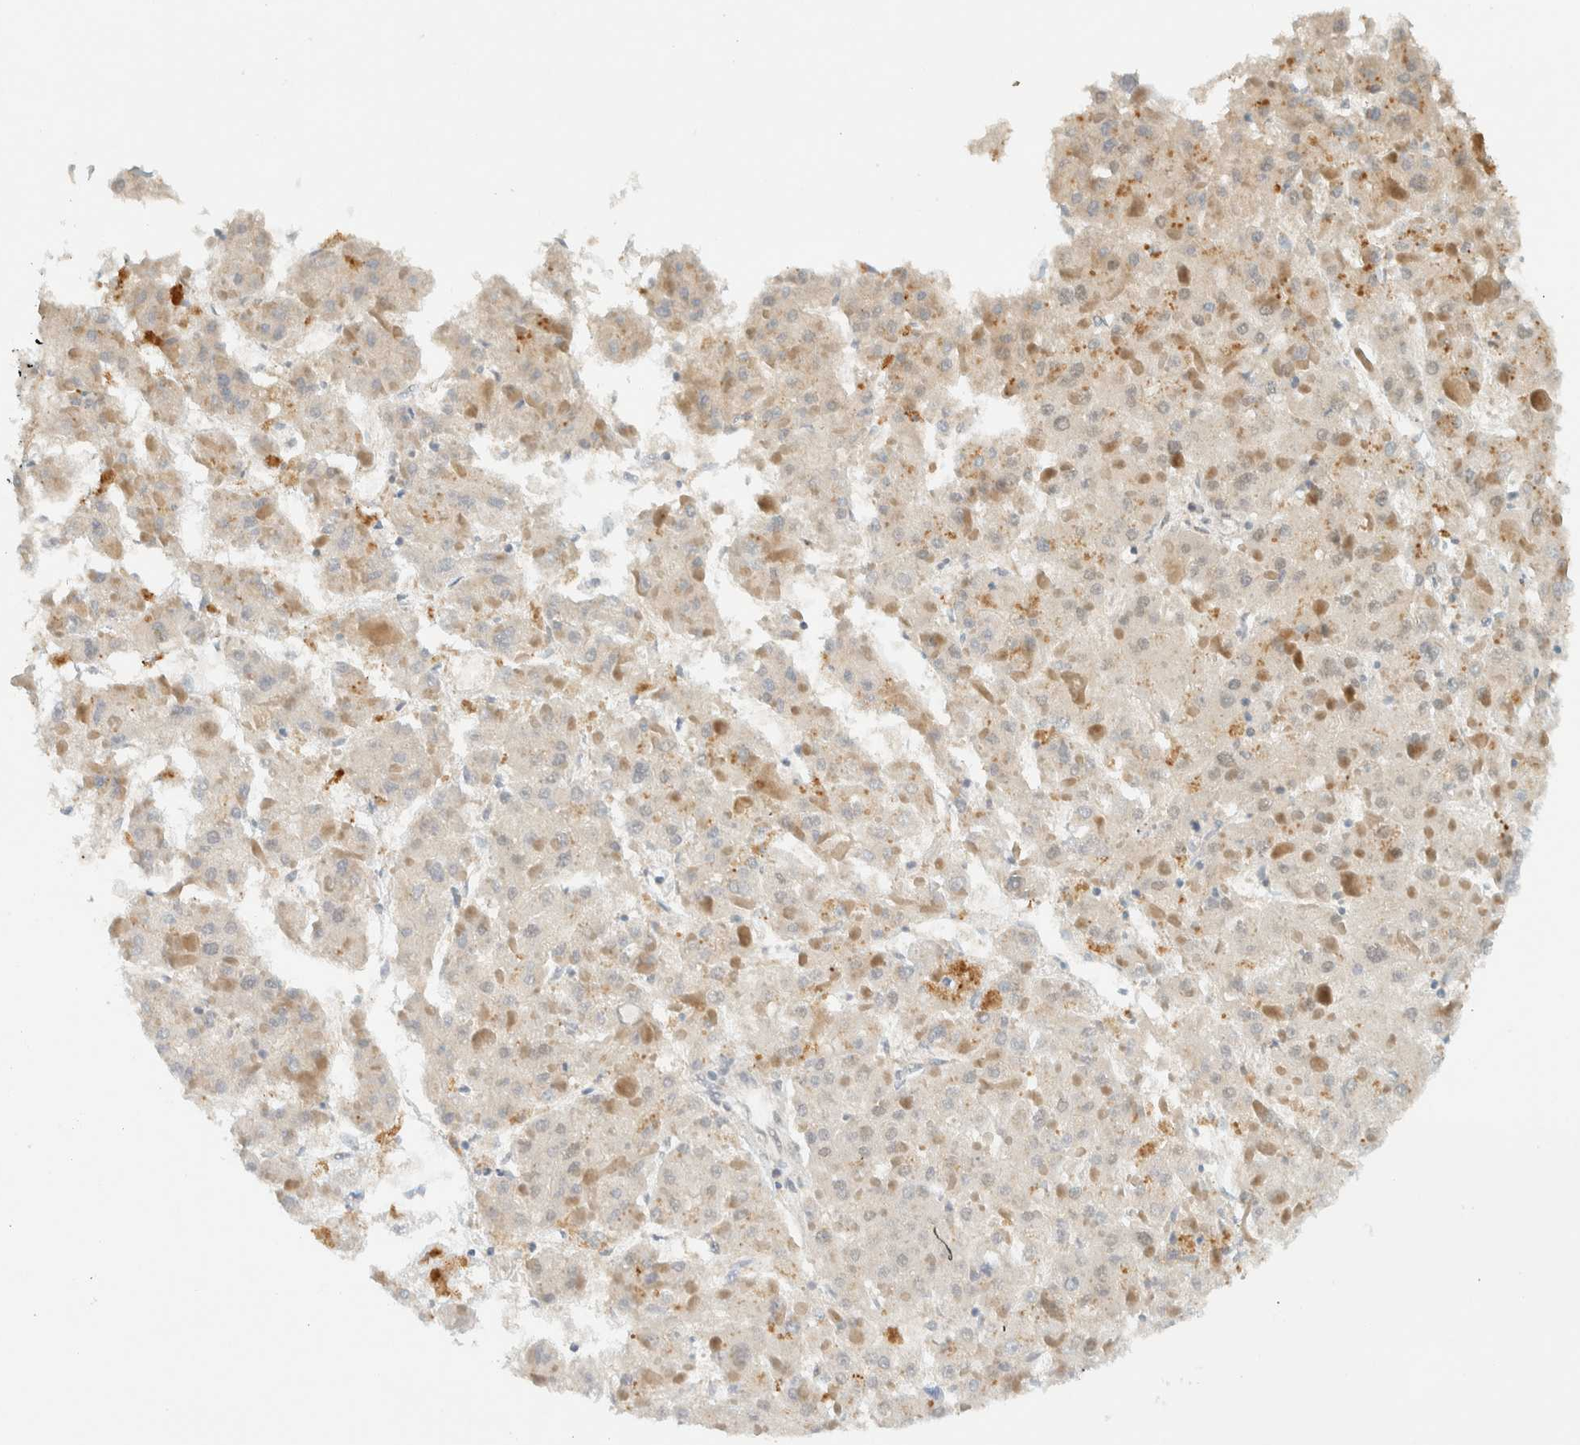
{"staining": {"intensity": "moderate", "quantity": "<25%", "location": "cytoplasmic/membranous"}, "tissue": "liver cancer", "cell_type": "Tumor cells", "image_type": "cancer", "snomed": [{"axis": "morphology", "description": "Carcinoma, Hepatocellular, NOS"}, {"axis": "topography", "description": "Liver"}], "caption": "This photomicrograph exhibits liver cancer (hepatocellular carcinoma) stained with immunohistochemistry (IHC) to label a protein in brown. The cytoplasmic/membranous of tumor cells show moderate positivity for the protein. Nuclei are counter-stained blue.", "gene": "ITPRID1", "patient": {"sex": "female", "age": 73}}